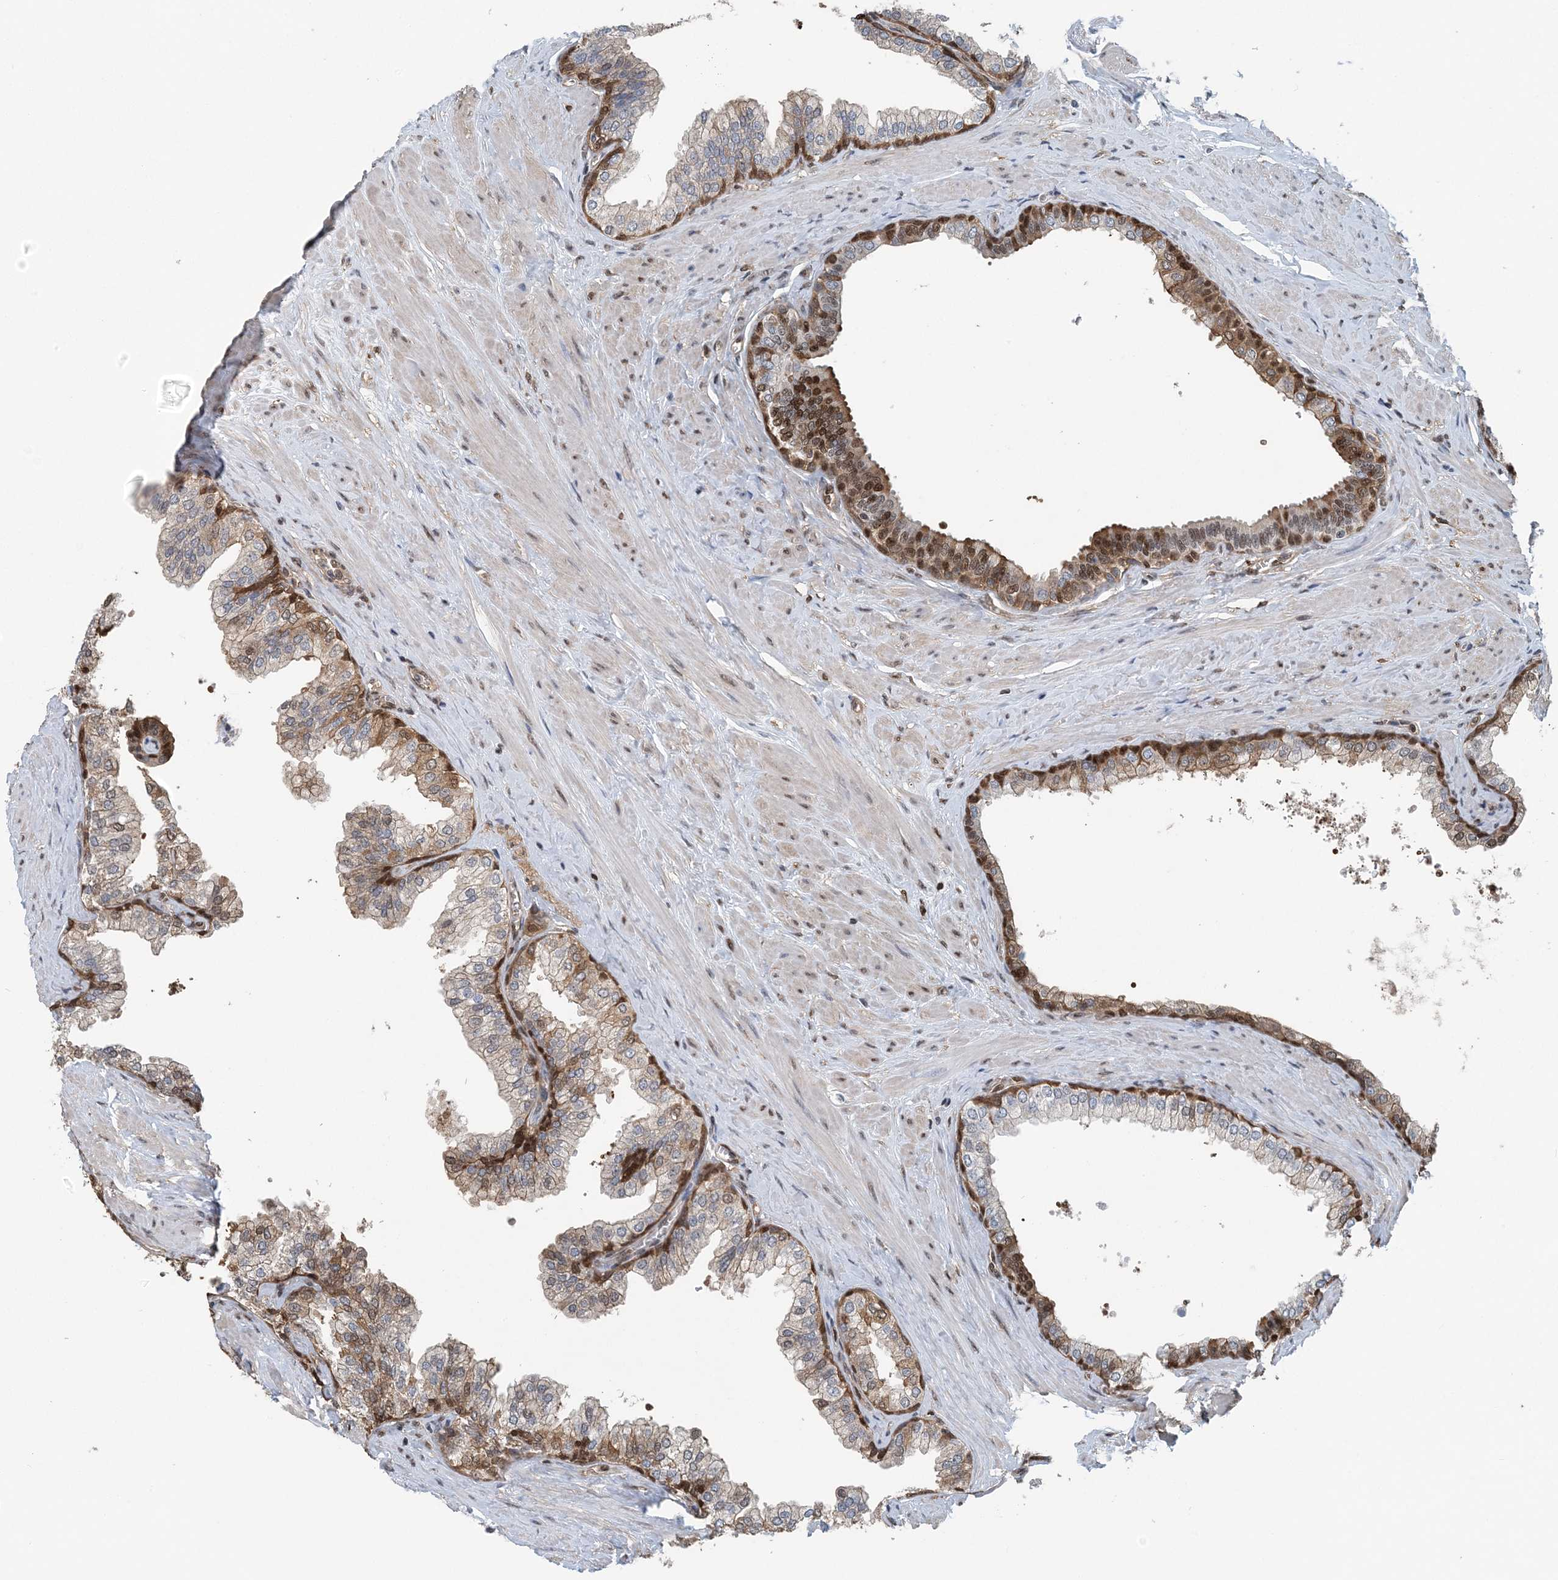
{"staining": {"intensity": "moderate", "quantity": "25%-75%", "location": "cytoplasmic/membranous,nuclear"}, "tissue": "prostate", "cell_type": "Glandular cells", "image_type": "normal", "snomed": [{"axis": "morphology", "description": "Normal tissue, NOS"}, {"axis": "morphology", "description": "Urothelial carcinoma, Low grade"}, {"axis": "topography", "description": "Urinary bladder"}, {"axis": "topography", "description": "Prostate"}], "caption": "Immunohistochemical staining of benign human prostate displays medium levels of moderate cytoplasmic/membranous,nuclear expression in approximately 25%-75% of glandular cells.", "gene": "HIKESHI", "patient": {"sex": "male", "age": 60}}